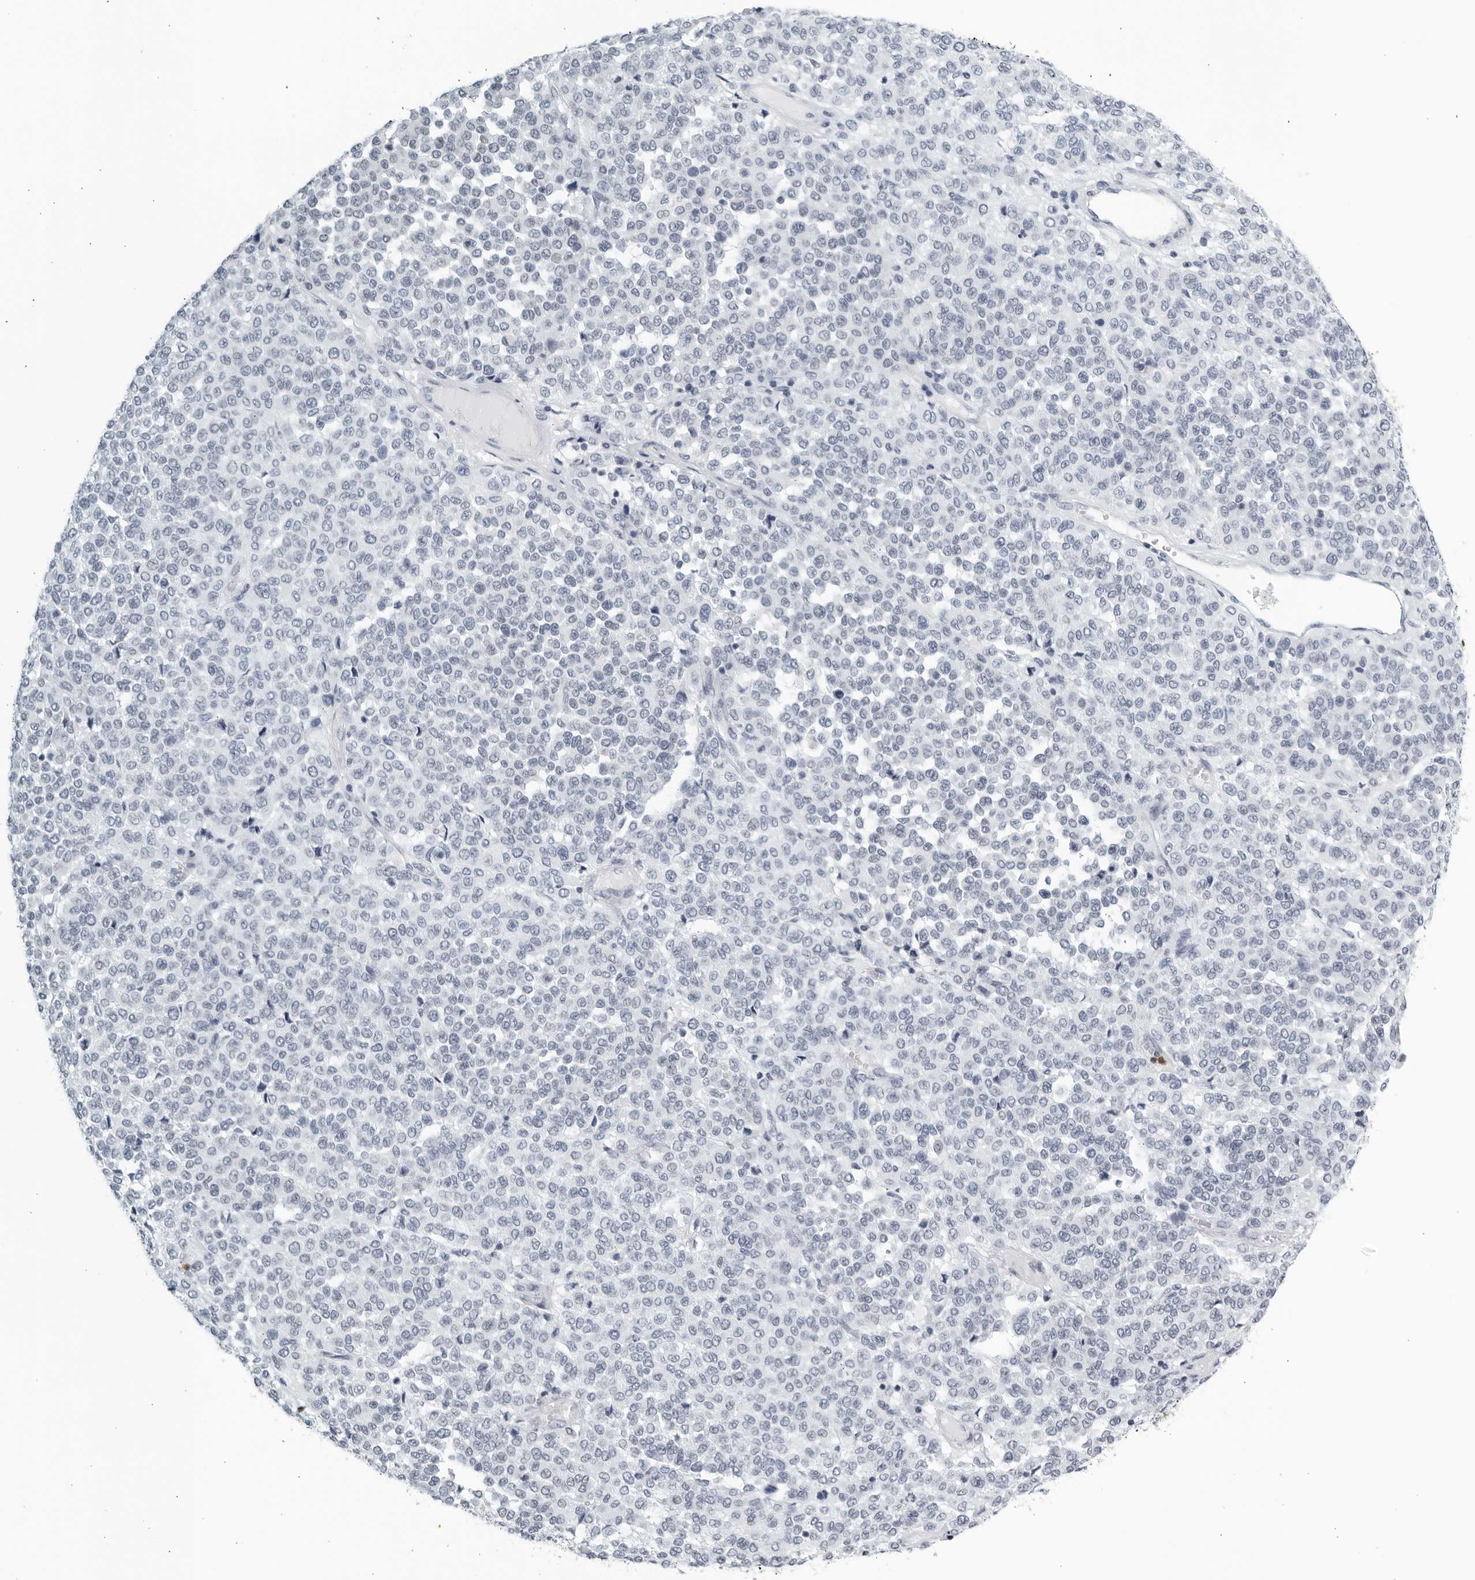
{"staining": {"intensity": "negative", "quantity": "none", "location": "none"}, "tissue": "melanoma", "cell_type": "Tumor cells", "image_type": "cancer", "snomed": [{"axis": "morphology", "description": "Malignant melanoma, Metastatic site"}, {"axis": "topography", "description": "Pancreas"}], "caption": "High magnification brightfield microscopy of melanoma stained with DAB (brown) and counterstained with hematoxylin (blue): tumor cells show no significant expression.", "gene": "KLK7", "patient": {"sex": "female", "age": 30}}